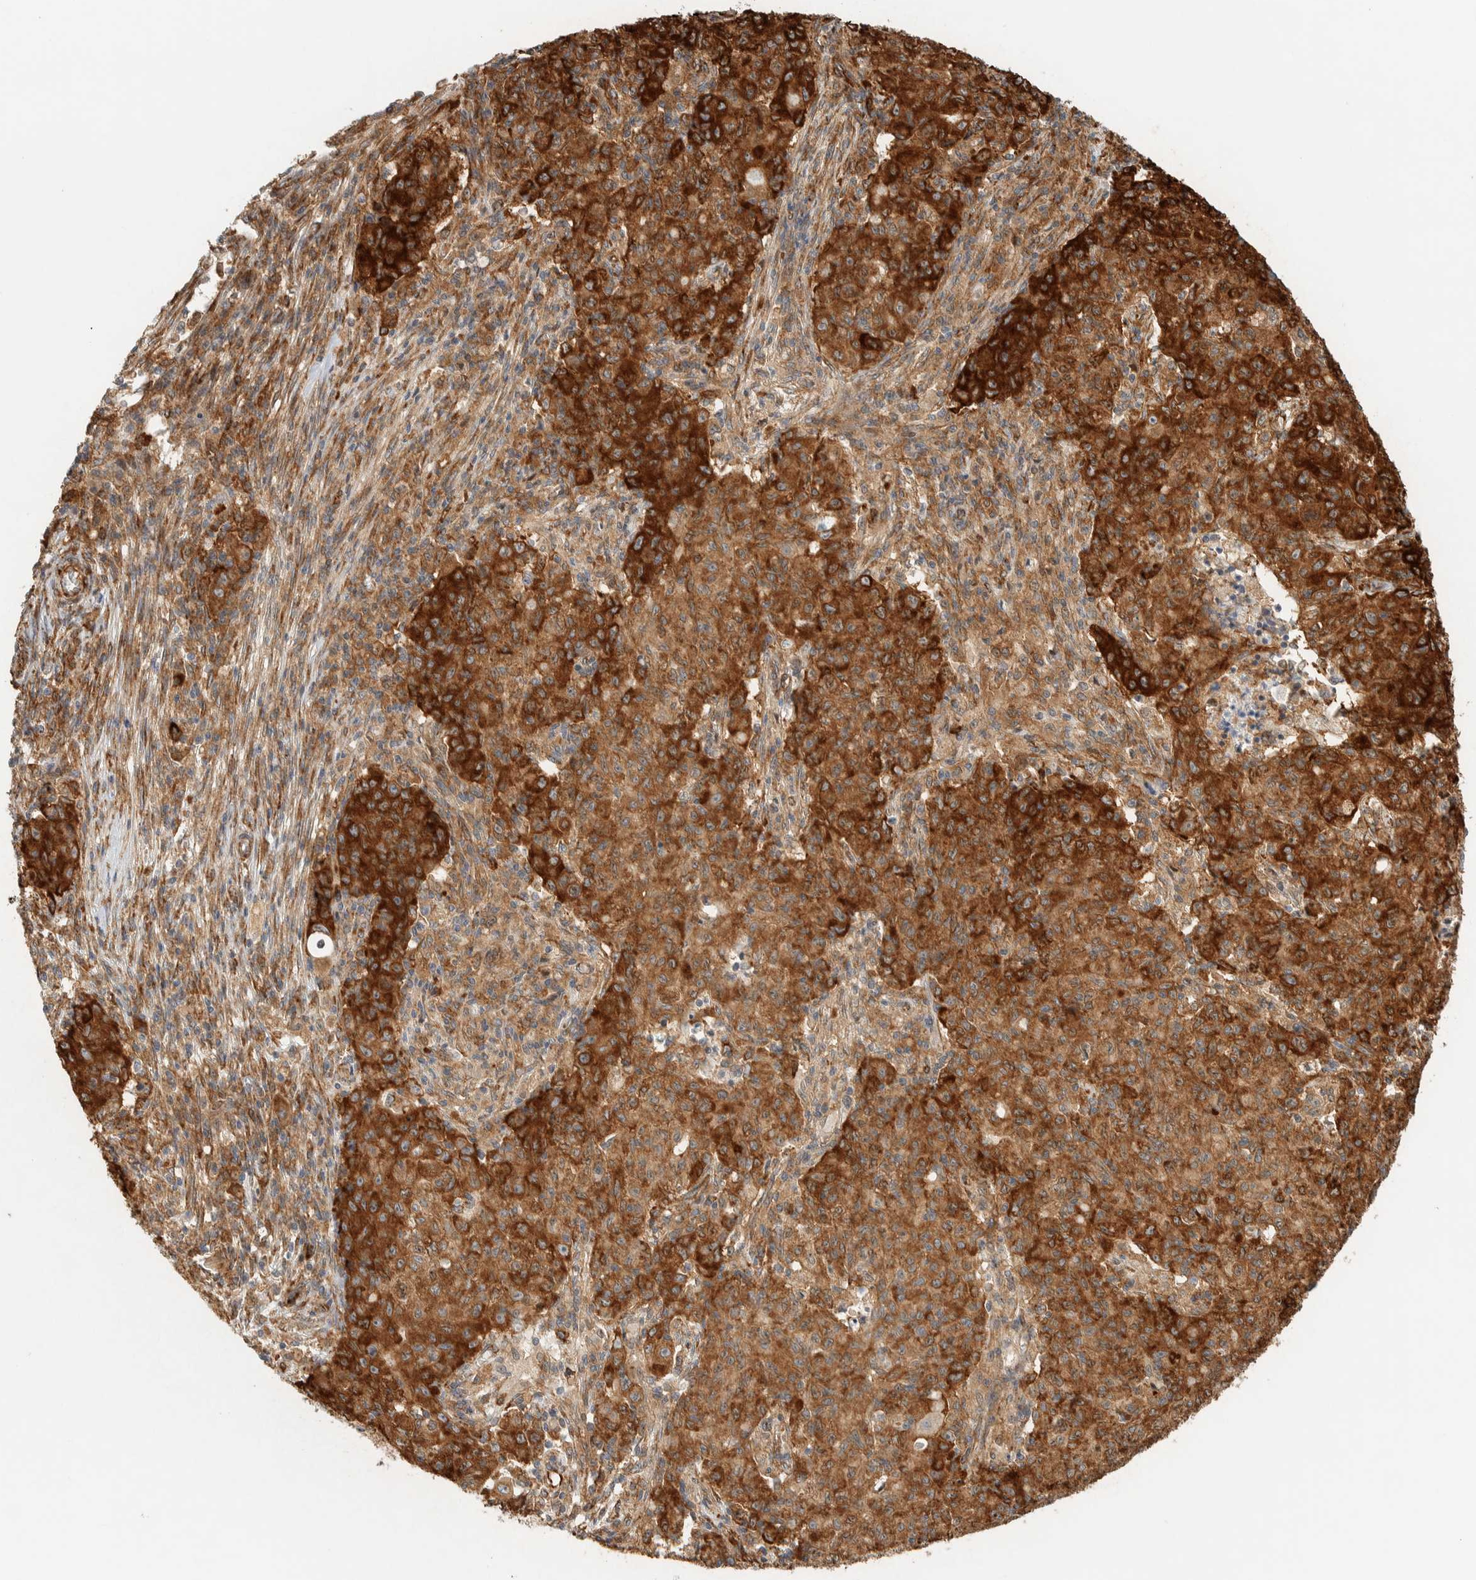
{"staining": {"intensity": "strong", "quantity": ">75%", "location": "cytoplasmic/membranous"}, "tissue": "ovarian cancer", "cell_type": "Tumor cells", "image_type": "cancer", "snomed": [{"axis": "morphology", "description": "Carcinoma, endometroid"}, {"axis": "topography", "description": "Ovary"}], "caption": "Approximately >75% of tumor cells in human ovarian cancer (endometroid carcinoma) show strong cytoplasmic/membranous protein expression as visualized by brown immunohistochemical staining.", "gene": "LLGL2", "patient": {"sex": "female", "age": 42}}